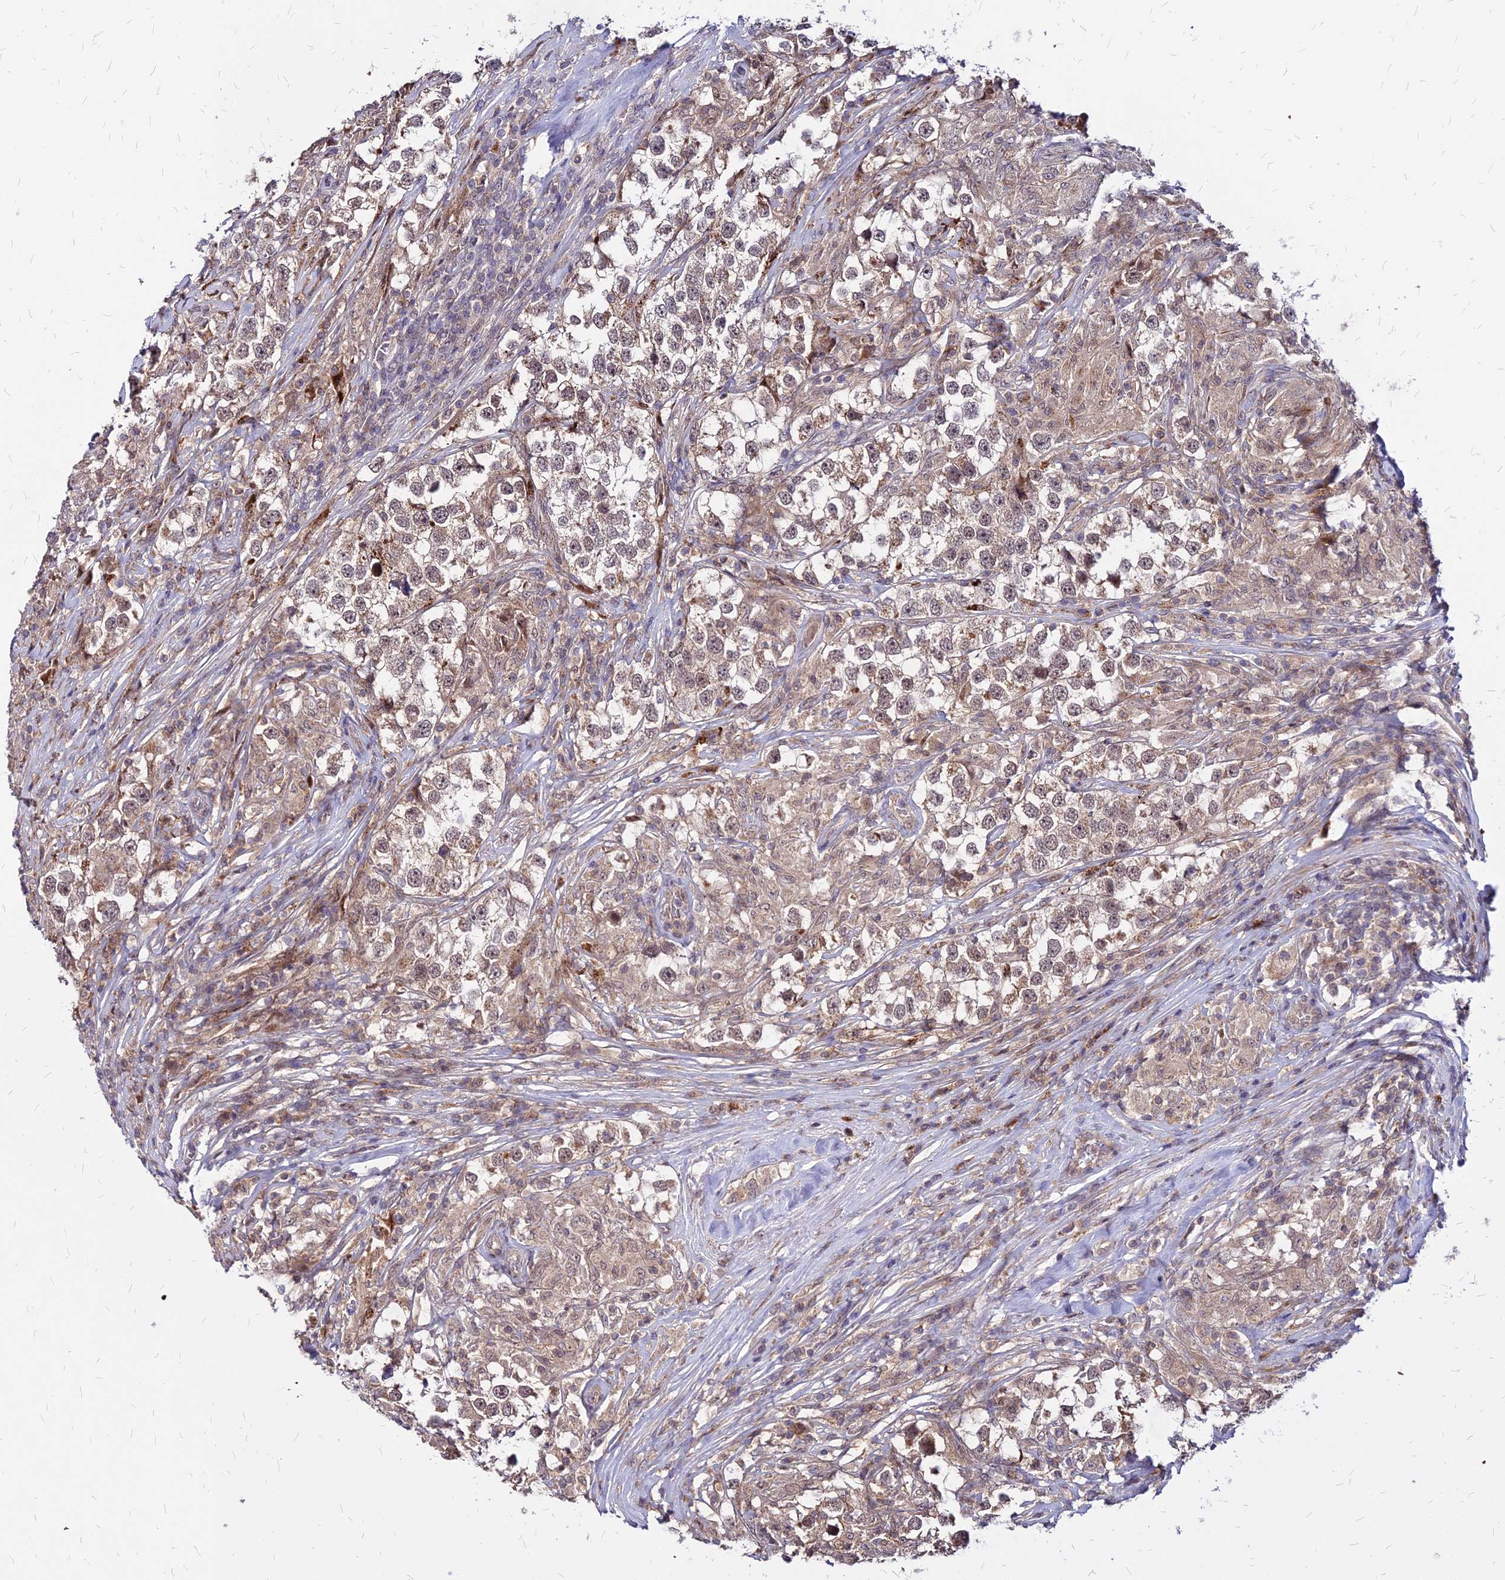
{"staining": {"intensity": "weak", "quantity": "25%-75%", "location": "cytoplasmic/membranous,nuclear"}, "tissue": "testis cancer", "cell_type": "Tumor cells", "image_type": "cancer", "snomed": [{"axis": "morphology", "description": "Seminoma, NOS"}, {"axis": "topography", "description": "Testis"}], "caption": "Tumor cells show low levels of weak cytoplasmic/membranous and nuclear positivity in about 25%-75% of cells in human testis seminoma.", "gene": "APBA3", "patient": {"sex": "male", "age": 46}}